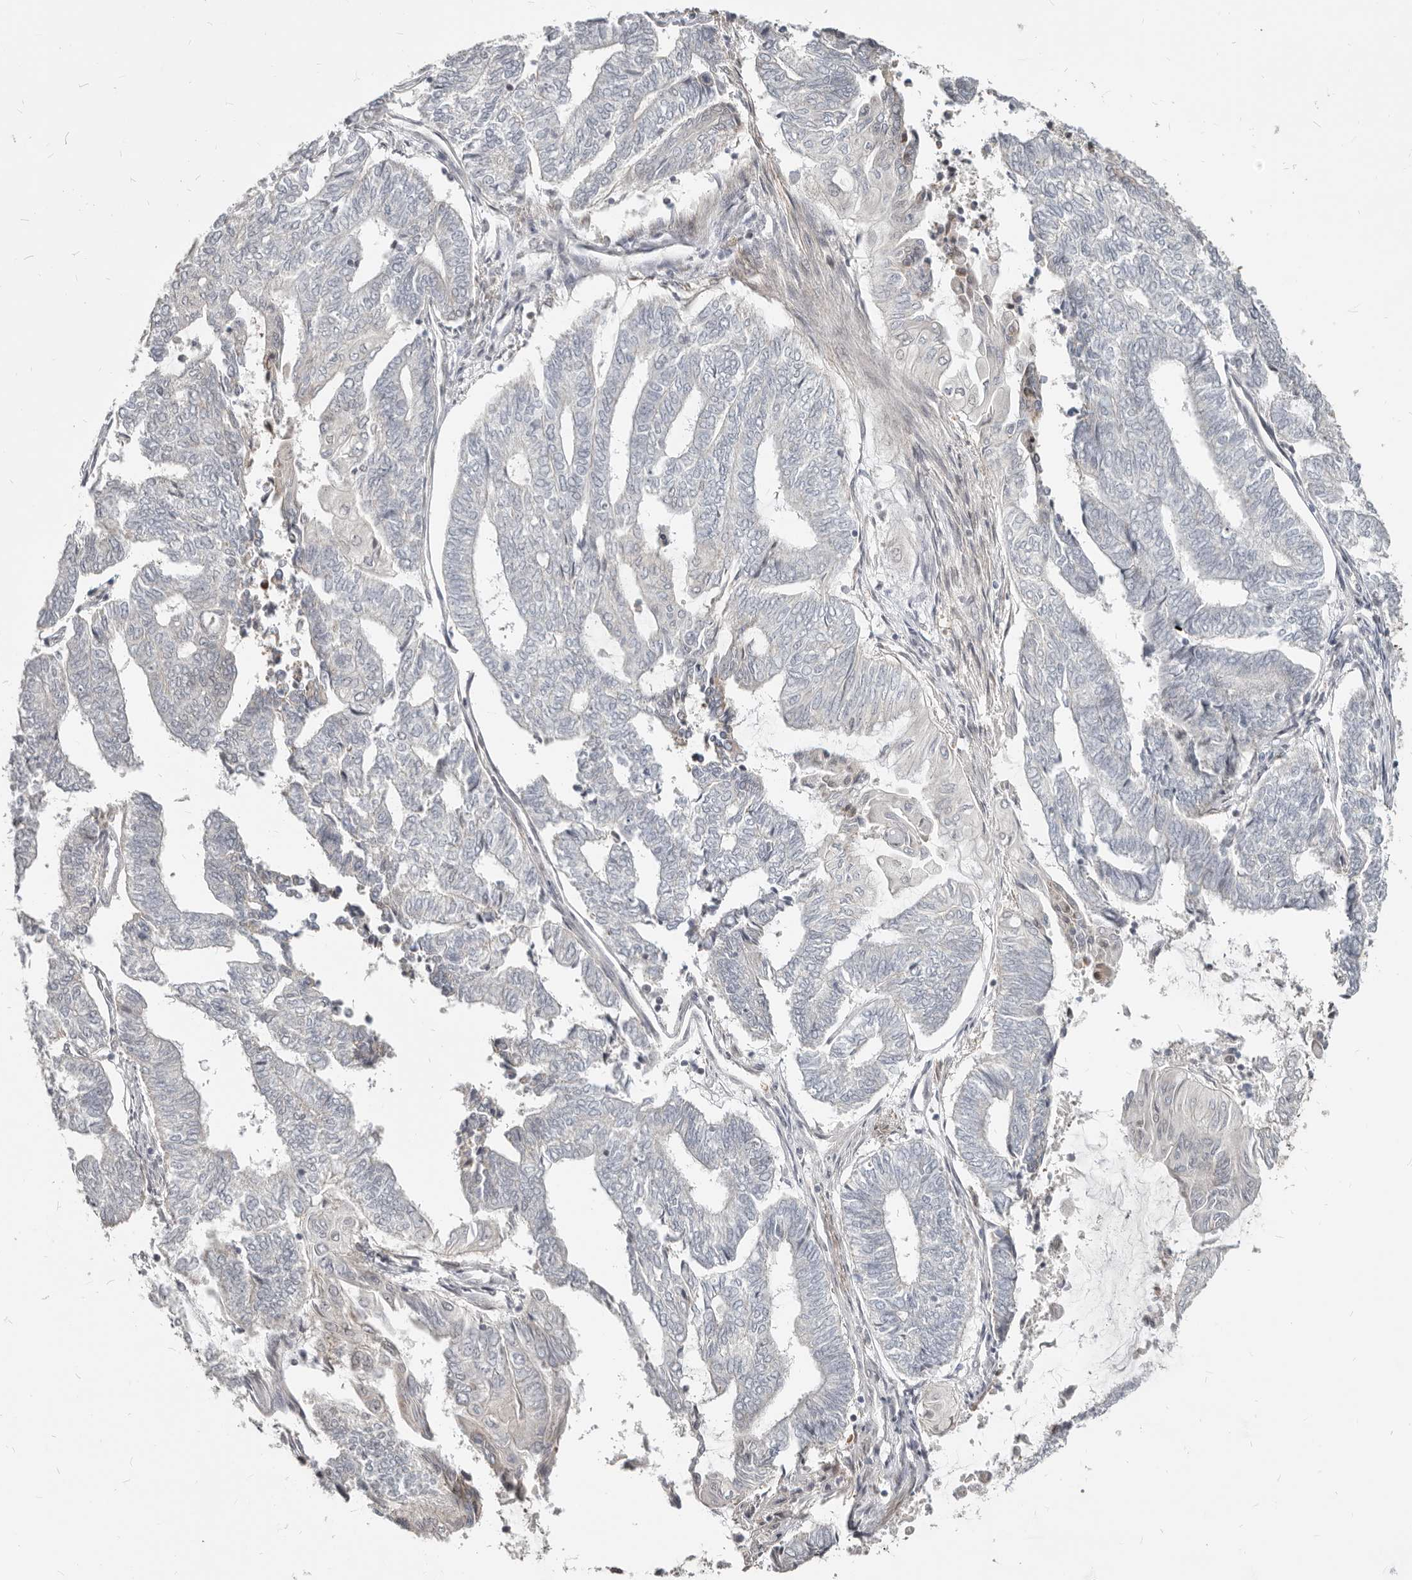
{"staining": {"intensity": "negative", "quantity": "none", "location": "none"}, "tissue": "endometrial cancer", "cell_type": "Tumor cells", "image_type": "cancer", "snomed": [{"axis": "morphology", "description": "Adenocarcinoma, NOS"}, {"axis": "topography", "description": "Uterus"}, {"axis": "topography", "description": "Endometrium"}], "caption": "Histopathology image shows no significant protein positivity in tumor cells of endometrial cancer (adenocarcinoma). The staining was performed using DAB (3,3'-diaminobenzidine) to visualize the protein expression in brown, while the nuclei were stained in blue with hematoxylin (Magnification: 20x).", "gene": "NUP153", "patient": {"sex": "female", "age": 70}}